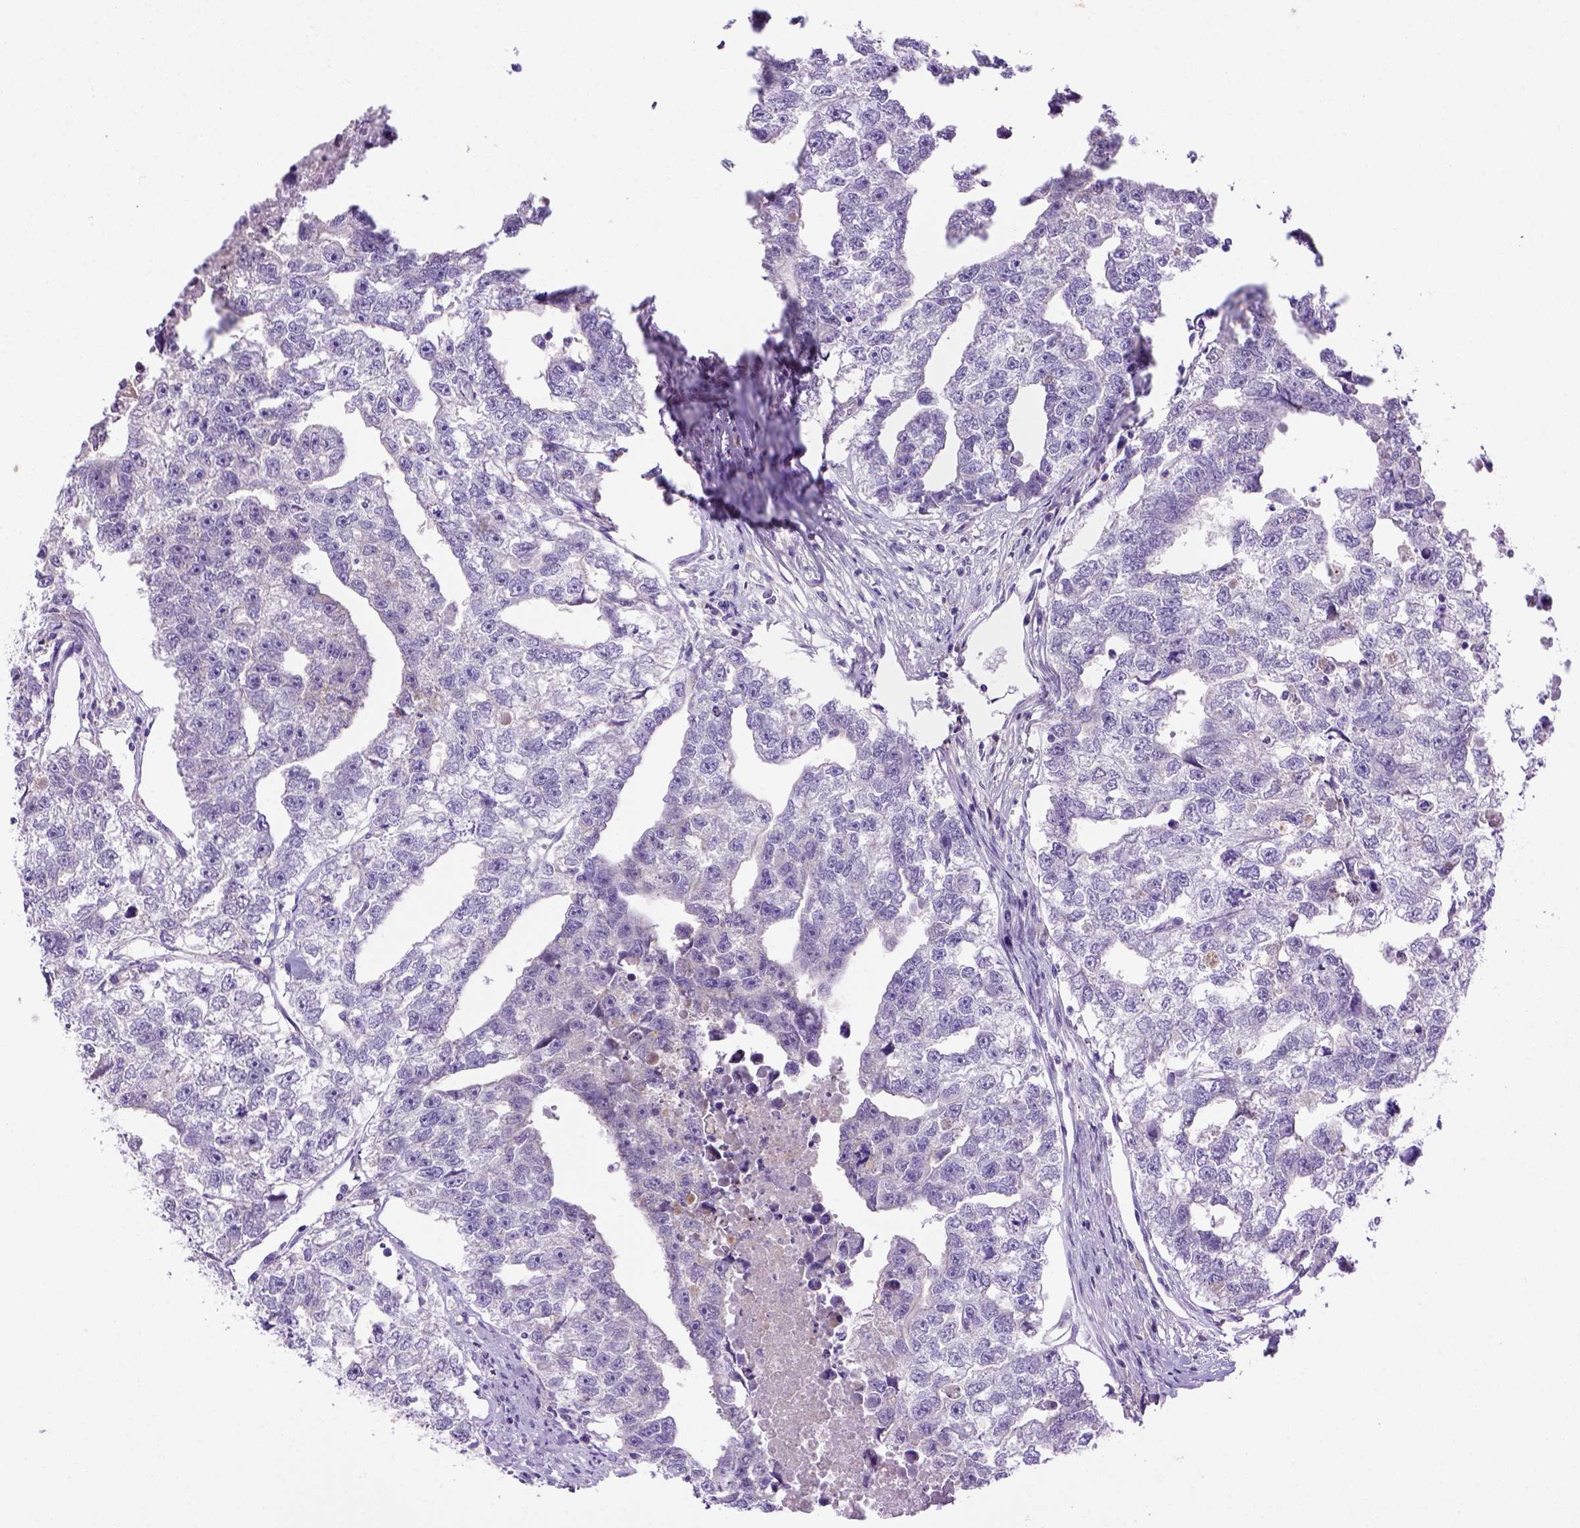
{"staining": {"intensity": "negative", "quantity": "none", "location": "none"}, "tissue": "testis cancer", "cell_type": "Tumor cells", "image_type": "cancer", "snomed": [{"axis": "morphology", "description": "Carcinoma, Embryonal, NOS"}, {"axis": "morphology", "description": "Teratoma, malignant, NOS"}, {"axis": "topography", "description": "Testis"}], "caption": "Tumor cells show no significant protein positivity in testis teratoma (malignant).", "gene": "BAAT", "patient": {"sex": "male", "age": 44}}